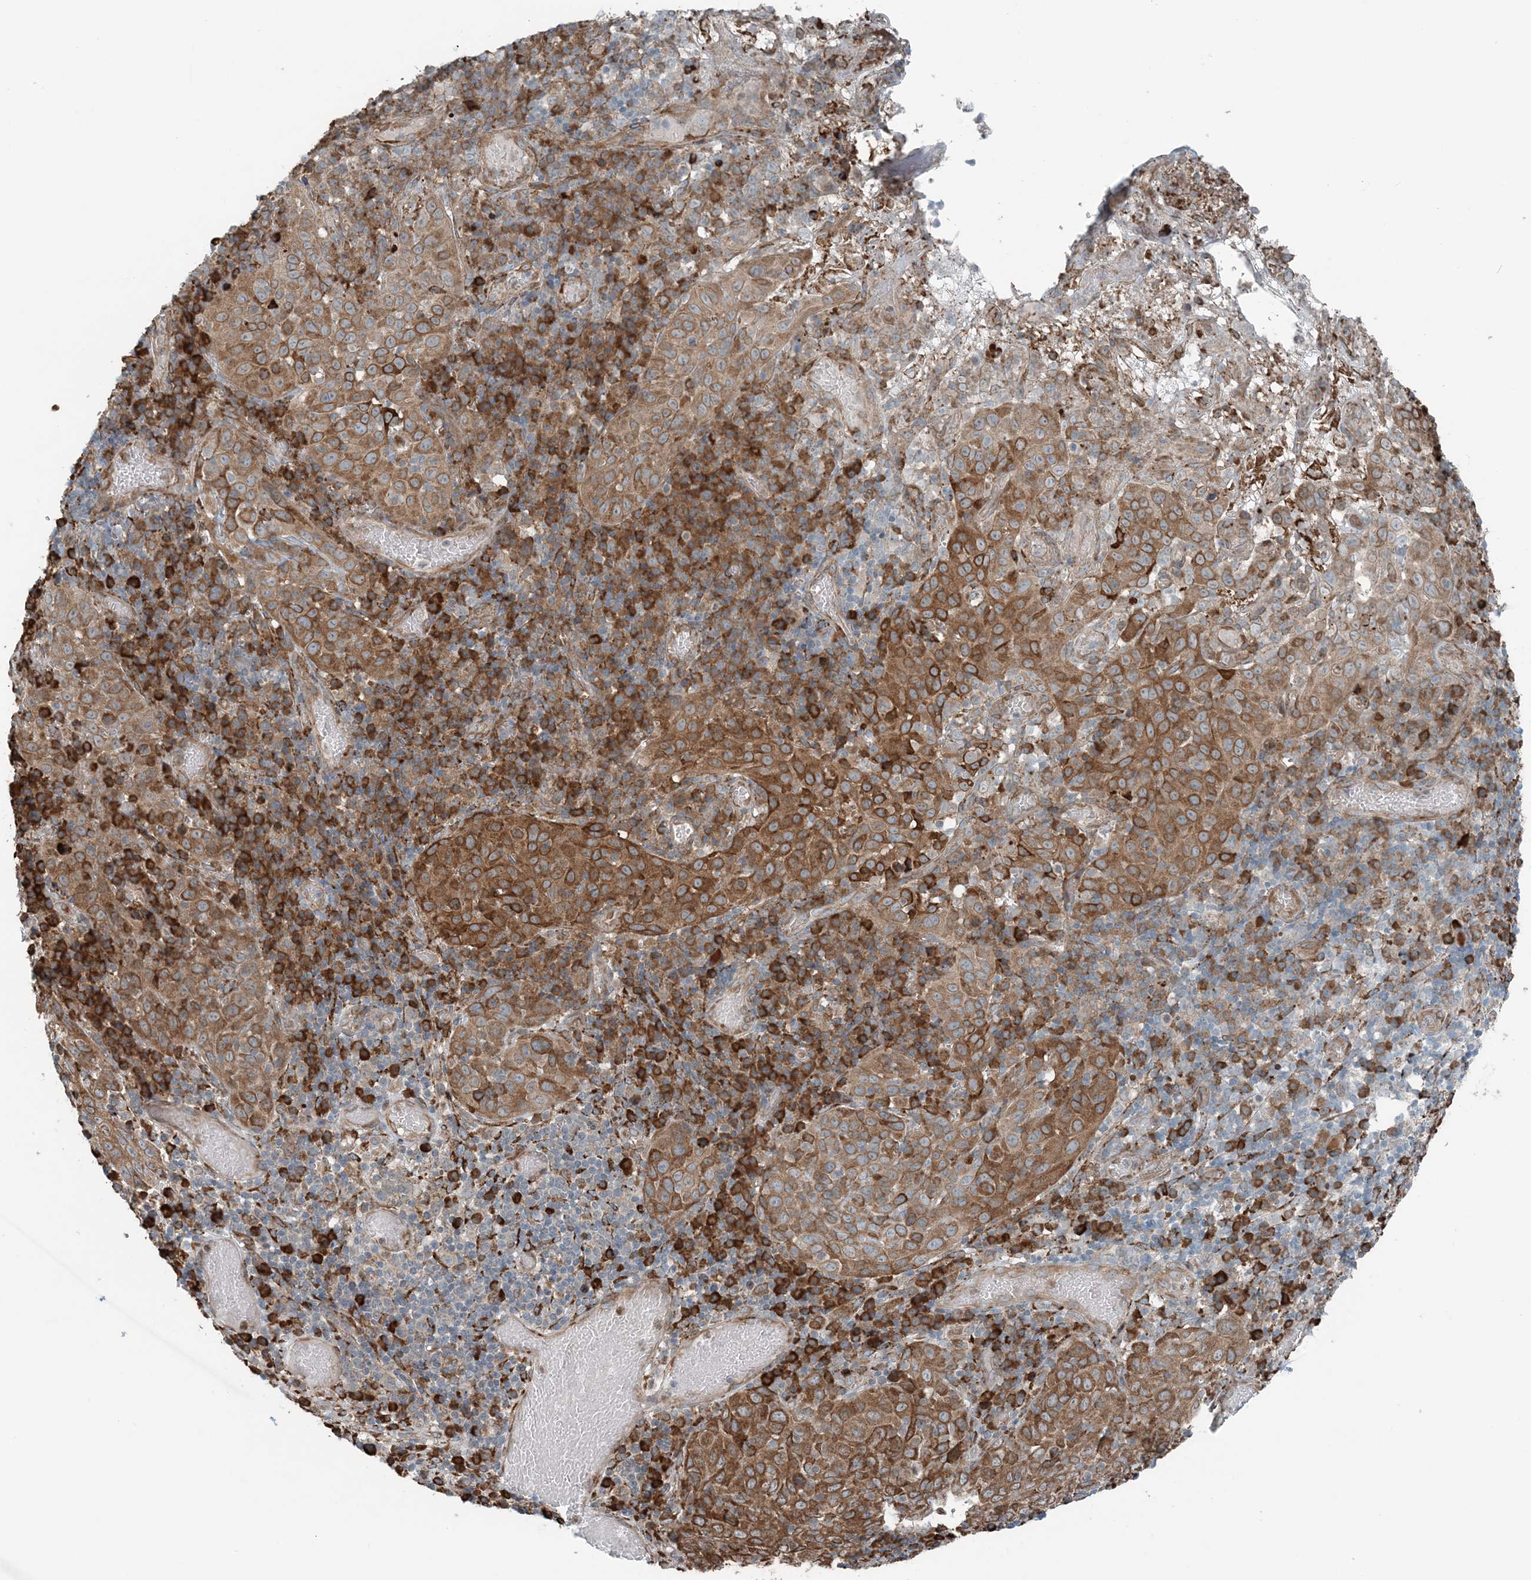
{"staining": {"intensity": "moderate", "quantity": ">75%", "location": "cytoplasmic/membranous"}, "tissue": "cervical cancer", "cell_type": "Tumor cells", "image_type": "cancer", "snomed": [{"axis": "morphology", "description": "Squamous cell carcinoma, NOS"}, {"axis": "topography", "description": "Cervix"}], "caption": "Immunohistochemical staining of cervical cancer demonstrates moderate cytoplasmic/membranous protein staining in about >75% of tumor cells.", "gene": "CERKL", "patient": {"sex": "female", "age": 46}}